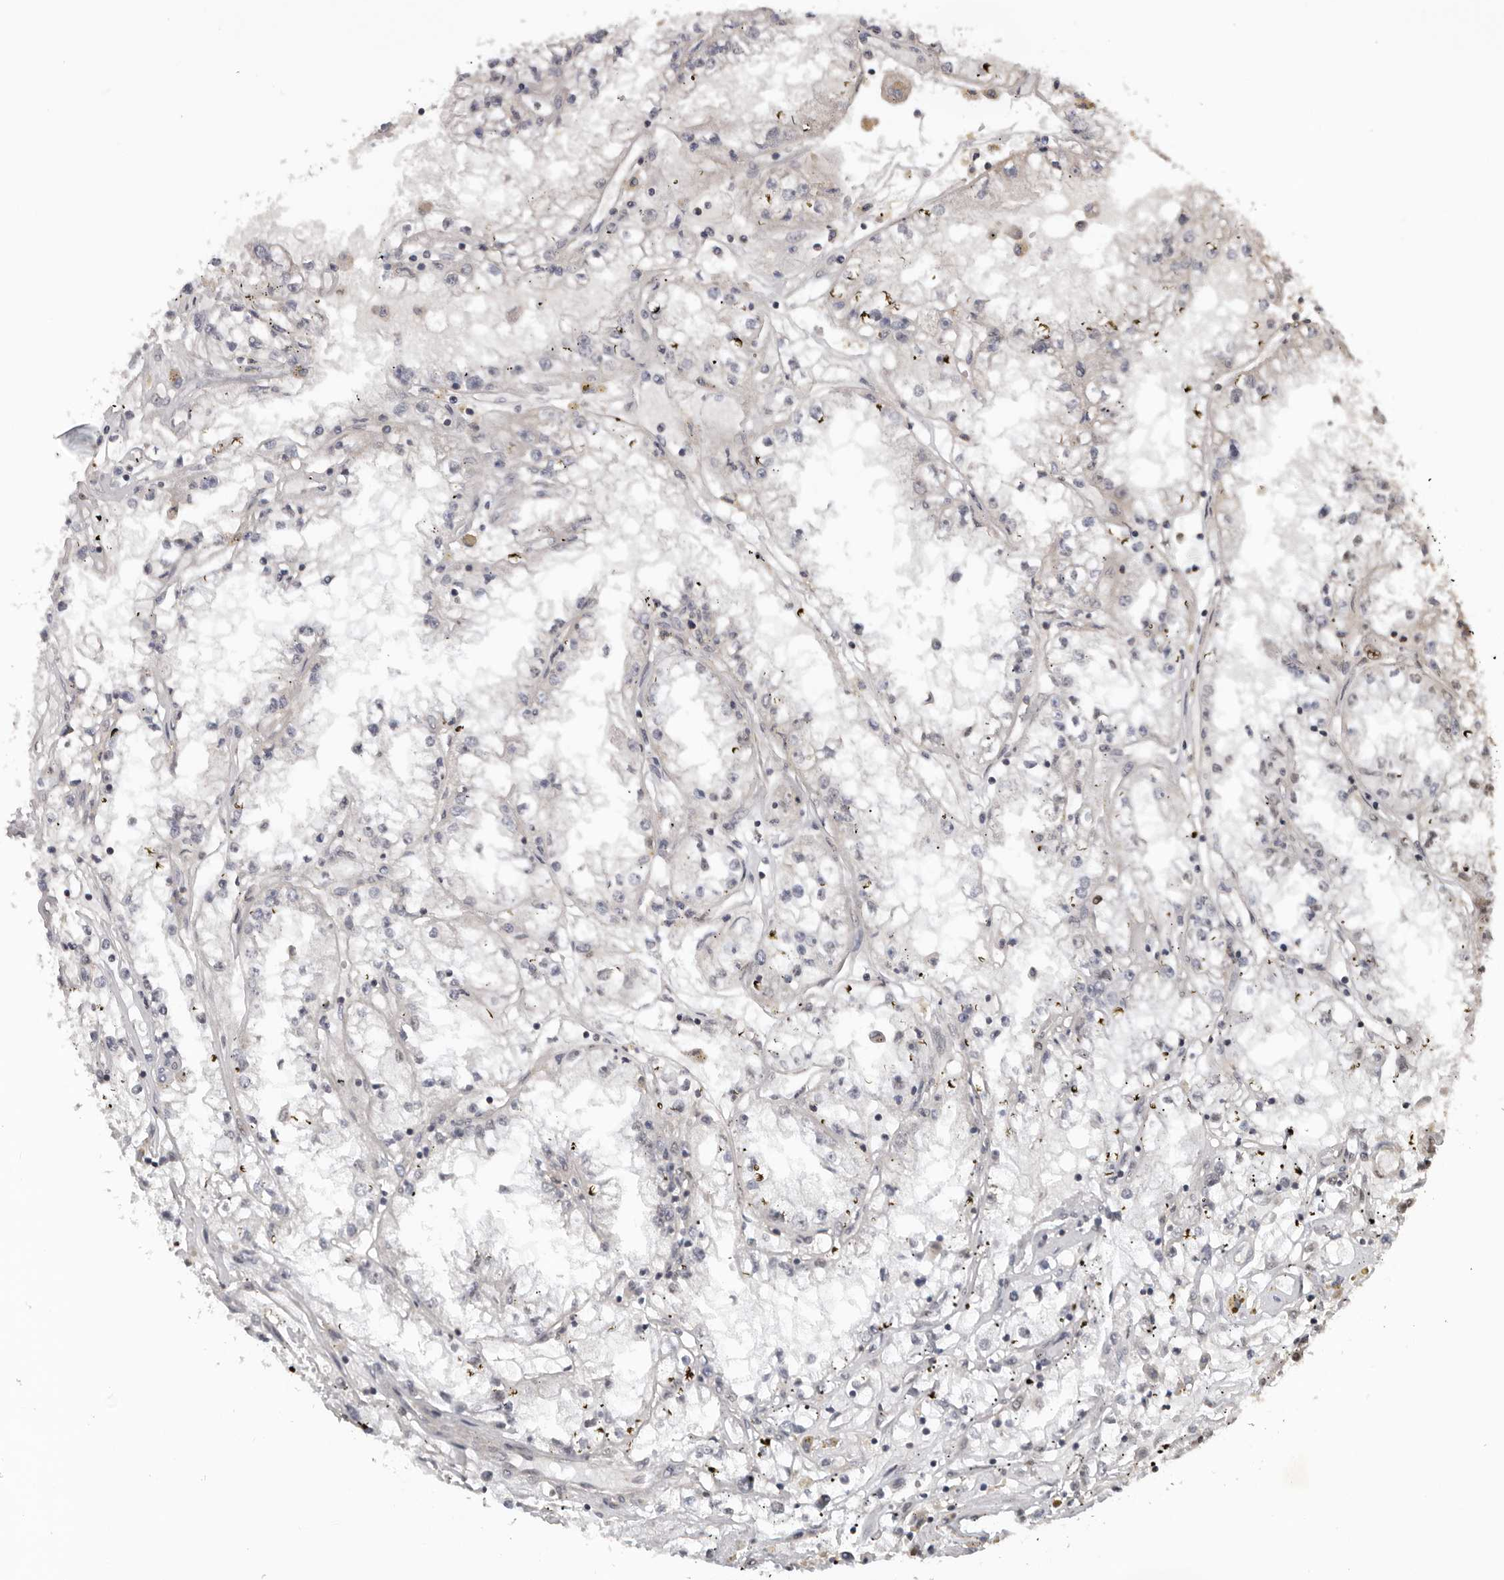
{"staining": {"intensity": "negative", "quantity": "none", "location": "none"}, "tissue": "renal cancer", "cell_type": "Tumor cells", "image_type": "cancer", "snomed": [{"axis": "morphology", "description": "Adenocarcinoma, NOS"}, {"axis": "topography", "description": "Kidney"}], "caption": "Immunohistochemical staining of human renal cancer (adenocarcinoma) reveals no significant expression in tumor cells.", "gene": "MOGAT2", "patient": {"sex": "male", "age": 56}}